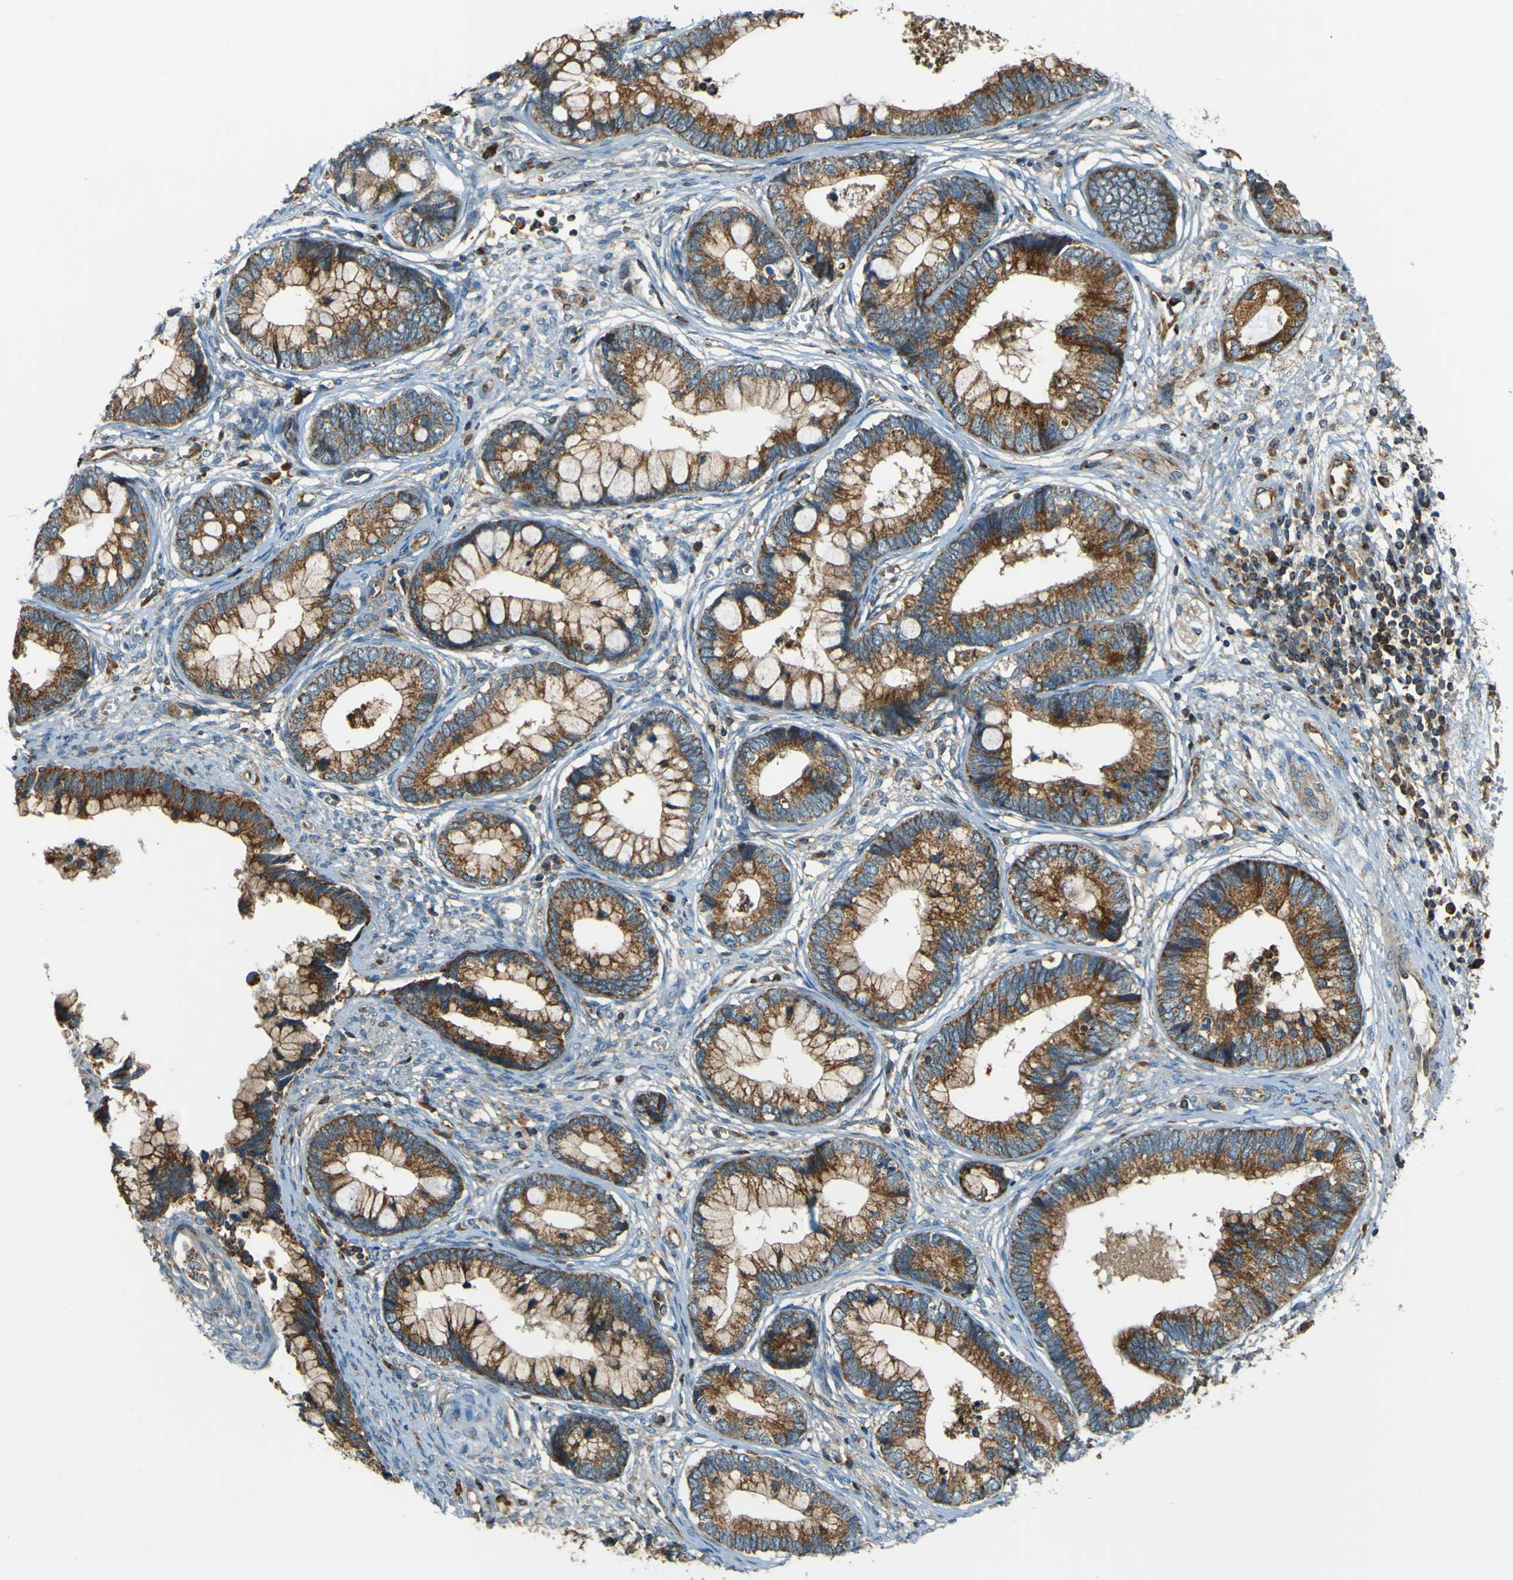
{"staining": {"intensity": "strong", "quantity": ">75%", "location": "cytoplasmic/membranous"}, "tissue": "cervical cancer", "cell_type": "Tumor cells", "image_type": "cancer", "snomed": [{"axis": "morphology", "description": "Adenocarcinoma, NOS"}, {"axis": "topography", "description": "Cervix"}], "caption": "There is high levels of strong cytoplasmic/membranous staining in tumor cells of cervical cancer, as demonstrated by immunohistochemical staining (brown color).", "gene": "DNAJC5", "patient": {"sex": "female", "age": 44}}